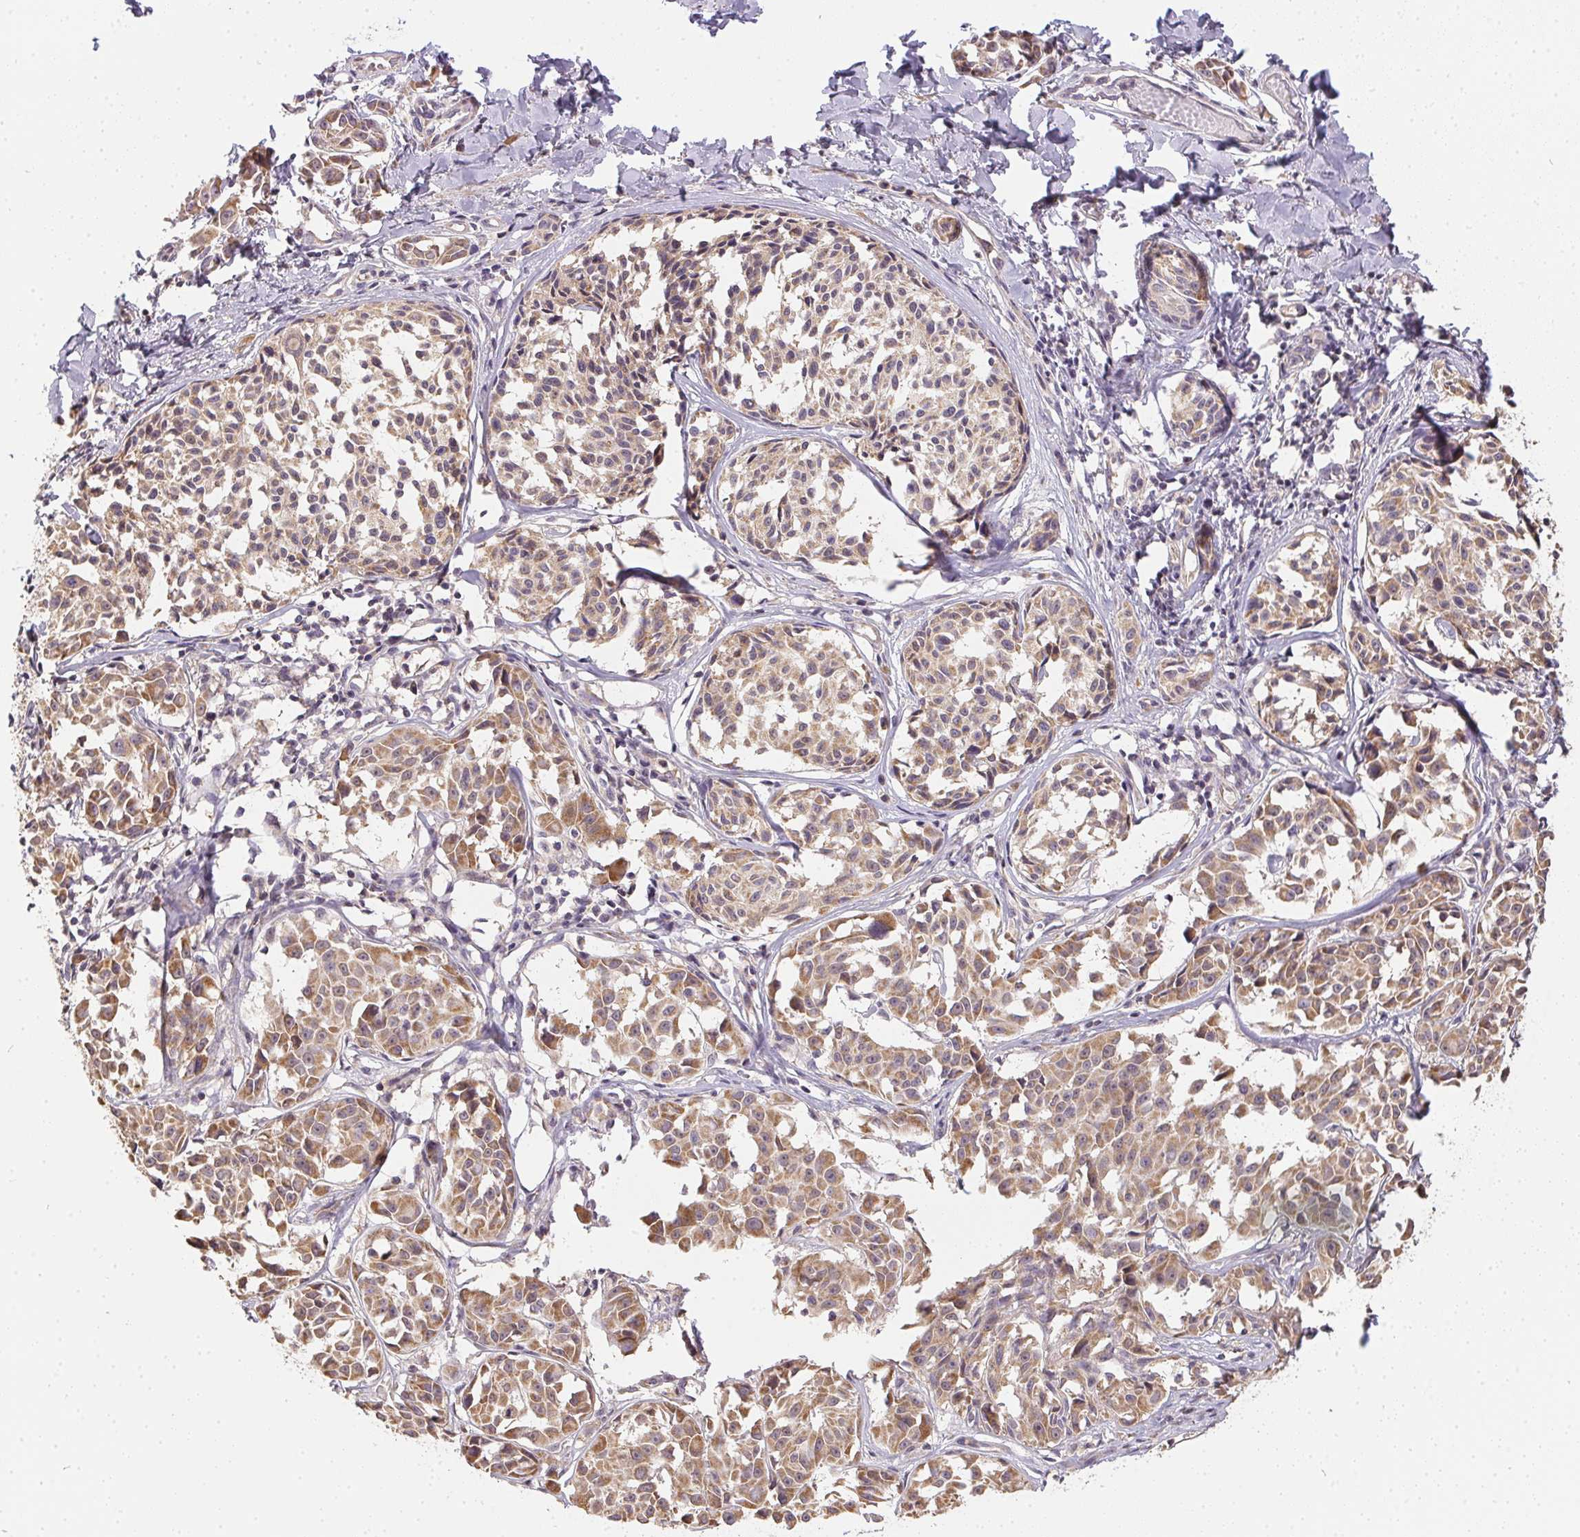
{"staining": {"intensity": "weak", "quantity": ">75%", "location": "cytoplasmic/membranous"}, "tissue": "melanoma", "cell_type": "Tumor cells", "image_type": "cancer", "snomed": [{"axis": "morphology", "description": "Malignant melanoma, NOS"}, {"axis": "topography", "description": "Skin"}], "caption": "DAB (3,3'-diaminobenzidine) immunohistochemical staining of malignant melanoma displays weak cytoplasmic/membranous protein expression in approximately >75% of tumor cells.", "gene": "REV3L", "patient": {"sex": "male", "age": 51}}